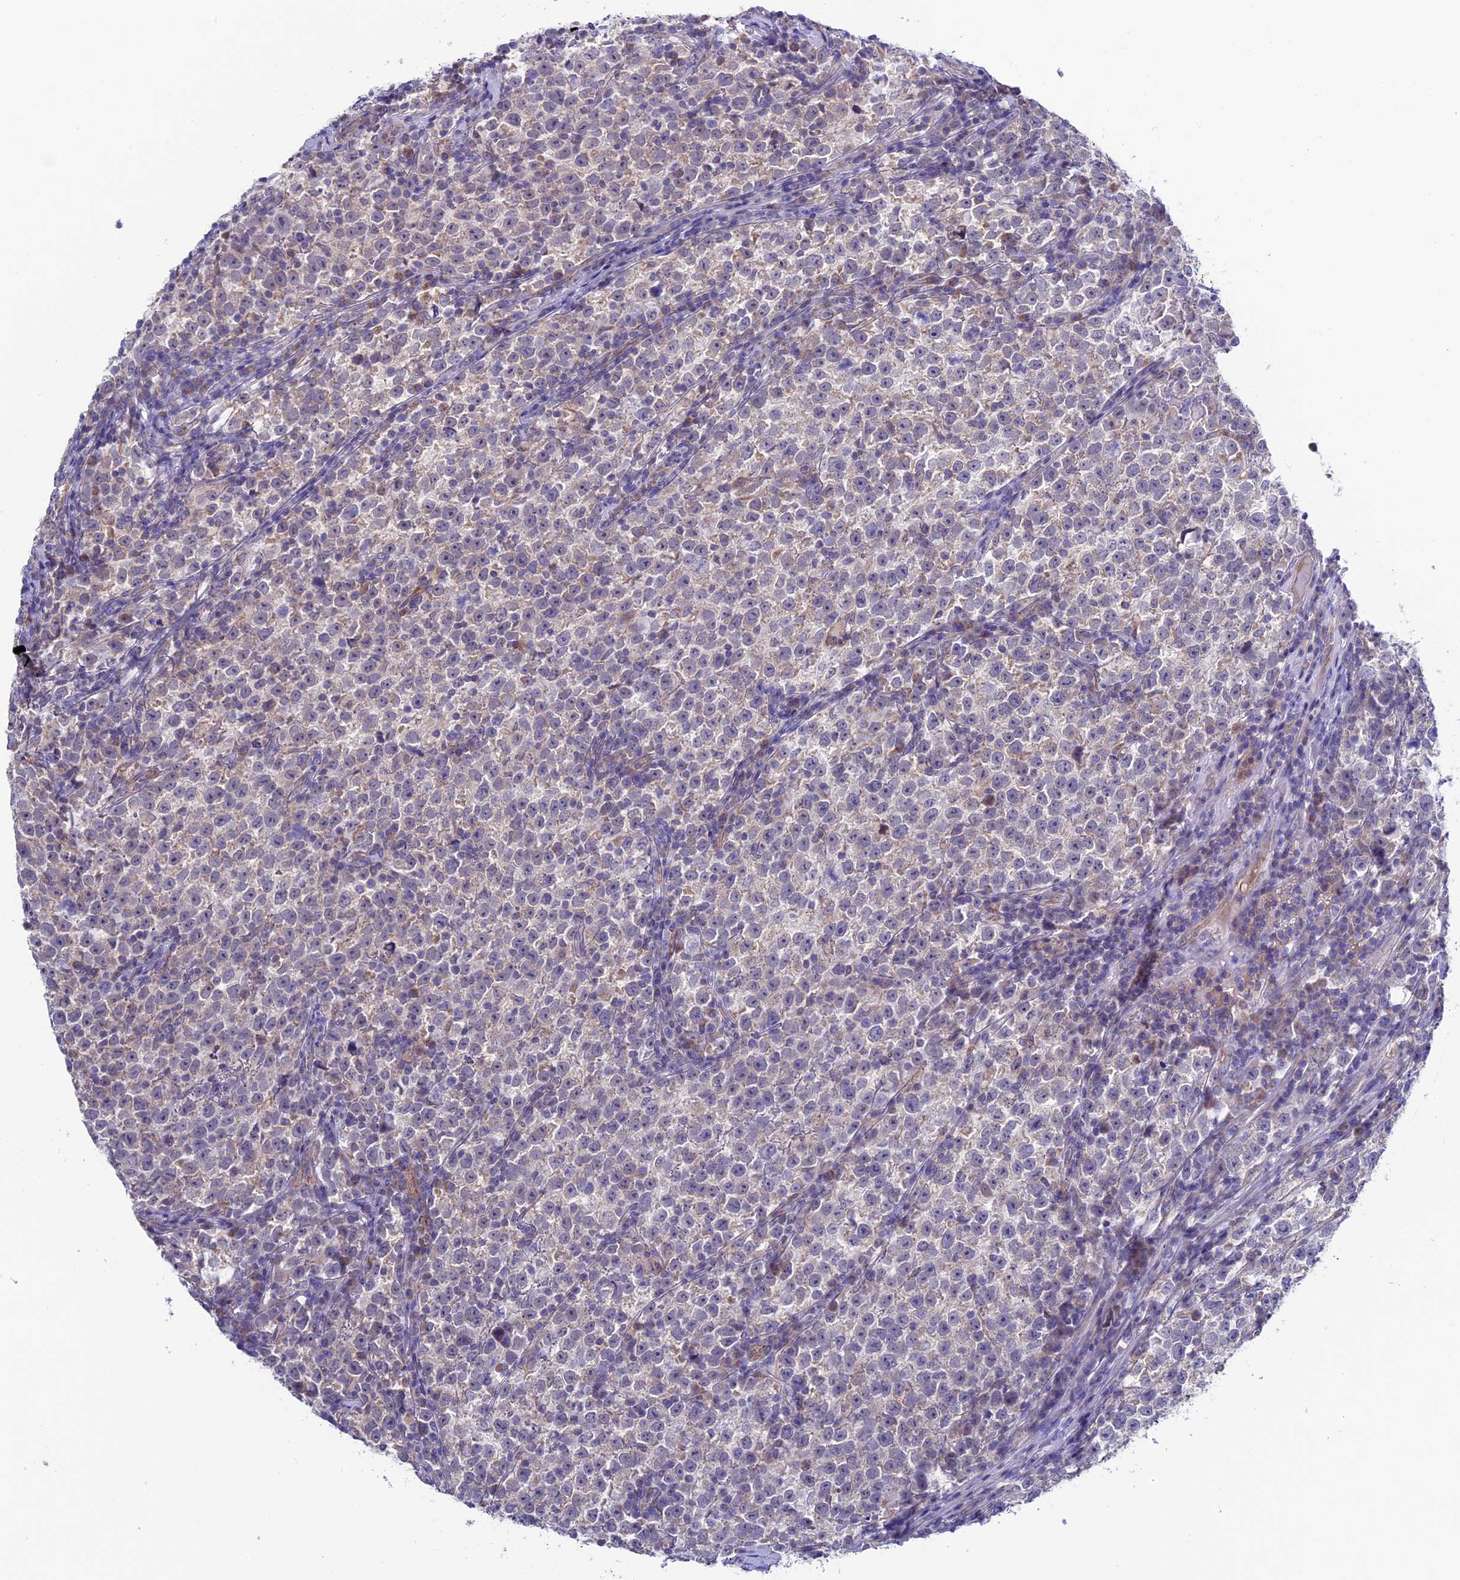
{"staining": {"intensity": "negative", "quantity": "none", "location": "none"}, "tissue": "testis cancer", "cell_type": "Tumor cells", "image_type": "cancer", "snomed": [{"axis": "morphology", "description": "Normal tissue, NOS"}, {"axis": "morphology", "description": "Seminoma, NOS"}, {"axis": "topography", "description": "Testis"}], "caption": "Immunohistochemistry micrograph of human seminoma (testis) stained for a protein (brown), which exhibits no staining in tumor cells. (DAB (3,3'-diaminobenzidine) immunohistochemistry (IHC) visualized using brightfield microscopy, high magnification).", "gene": "ETFDH", "patient": {"sex": "male", "age": 43}}